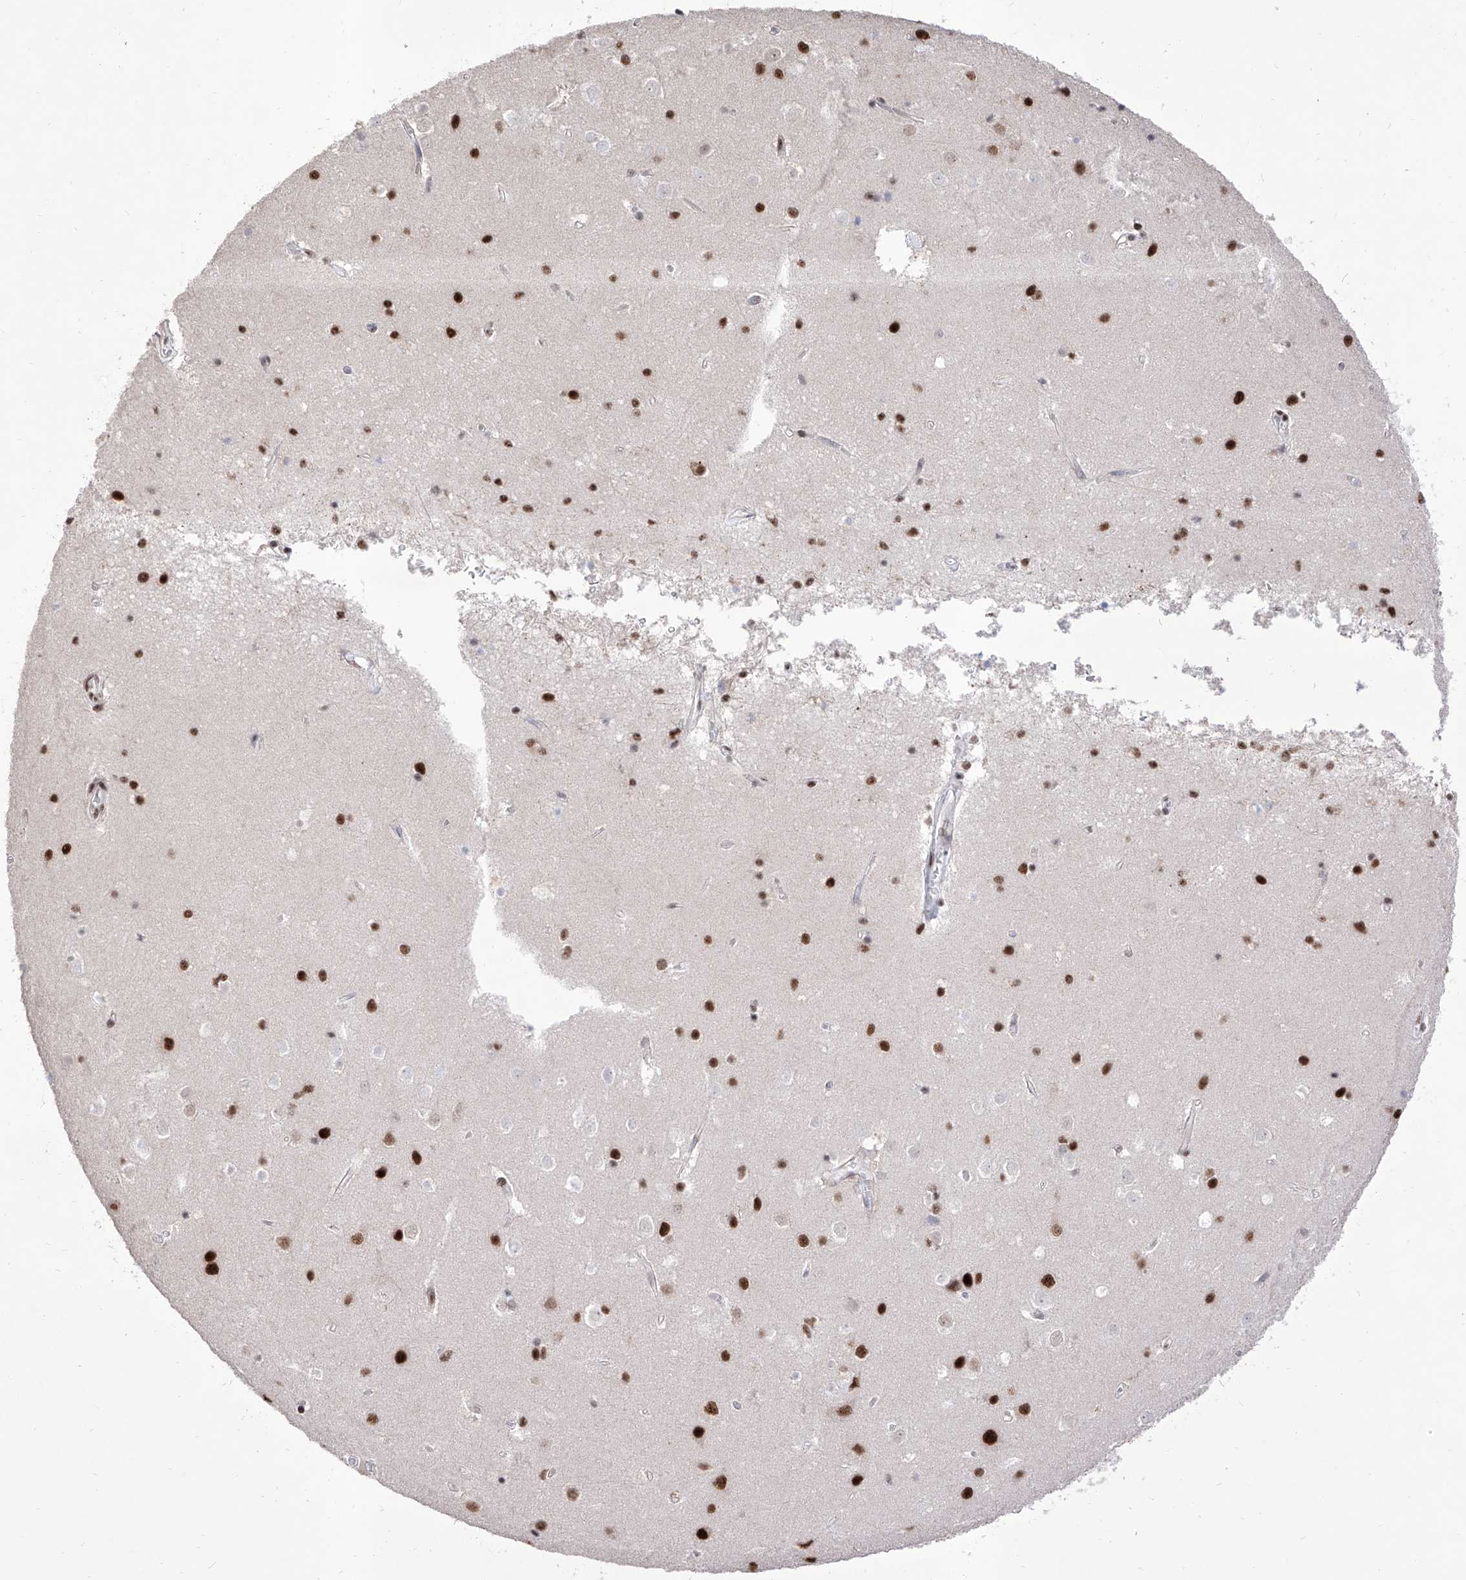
{"staining": {"intensity": "negative", "quantity": "none", "location": "none"}, "tissue": "cerebral cortex", "cell_type": "Endothelial cells", "image_type": "normal", "snomed": [{"axis": "morphology", "description": "Normal tissue, NOS"}, {"axis": "topography", "description": "Cerebral cortex"}], "caption": "High power microscopy image of an immunohistochemistry (IHC) micrograph of benign cerebral cortex, revealing no significant staining in endothelial cells. (Brightfield microscopy of DAB IHC at high magnification).", "gene": "ATN1", "patient": {"sex": "male", "age": 54}}